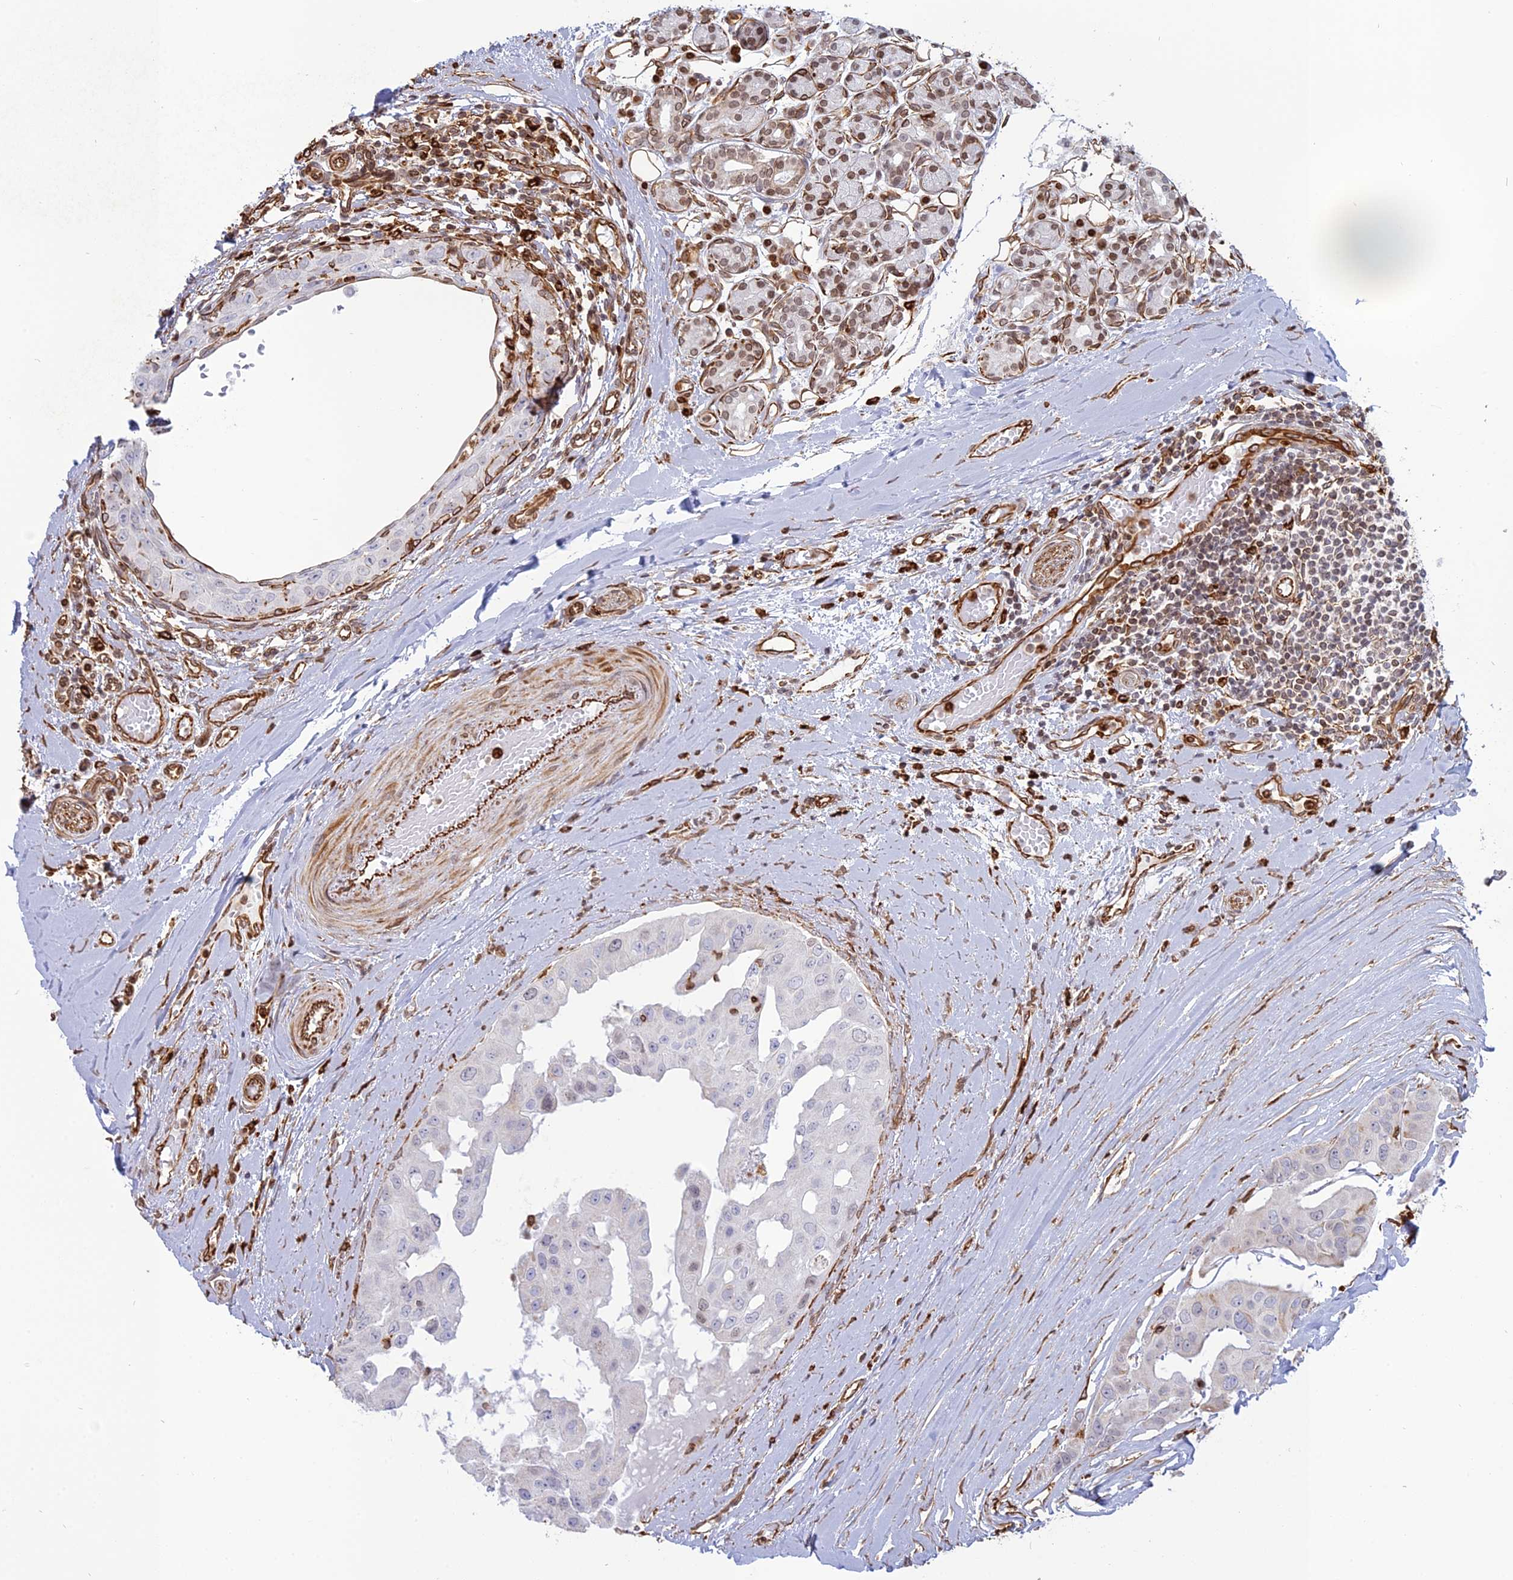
{"staining": {"intensity": "negative", "quantity": "none", "location": "none"}, "tissue": "head and neck cancer", "cell_type": "Tumor cells", "image_type": "cancer", "snomed": [{"axis": "morphology", "description": "Adenocarcinoma, NOS"}, {"axis": "morphology", "description": "Adenocarcinoma, metastatic, NOS"}, {"axis": "topography", "description": "Head-Neck"}], "caption": "IHC micrograph of neoplastic tissue: head and neck cancer stained with DAB (3,3'-diaminobenzidine) reveals no significant protein positivity in tumor cells.", "gene": "APOBR", "patient": {"sex": "male", "age": 75}}